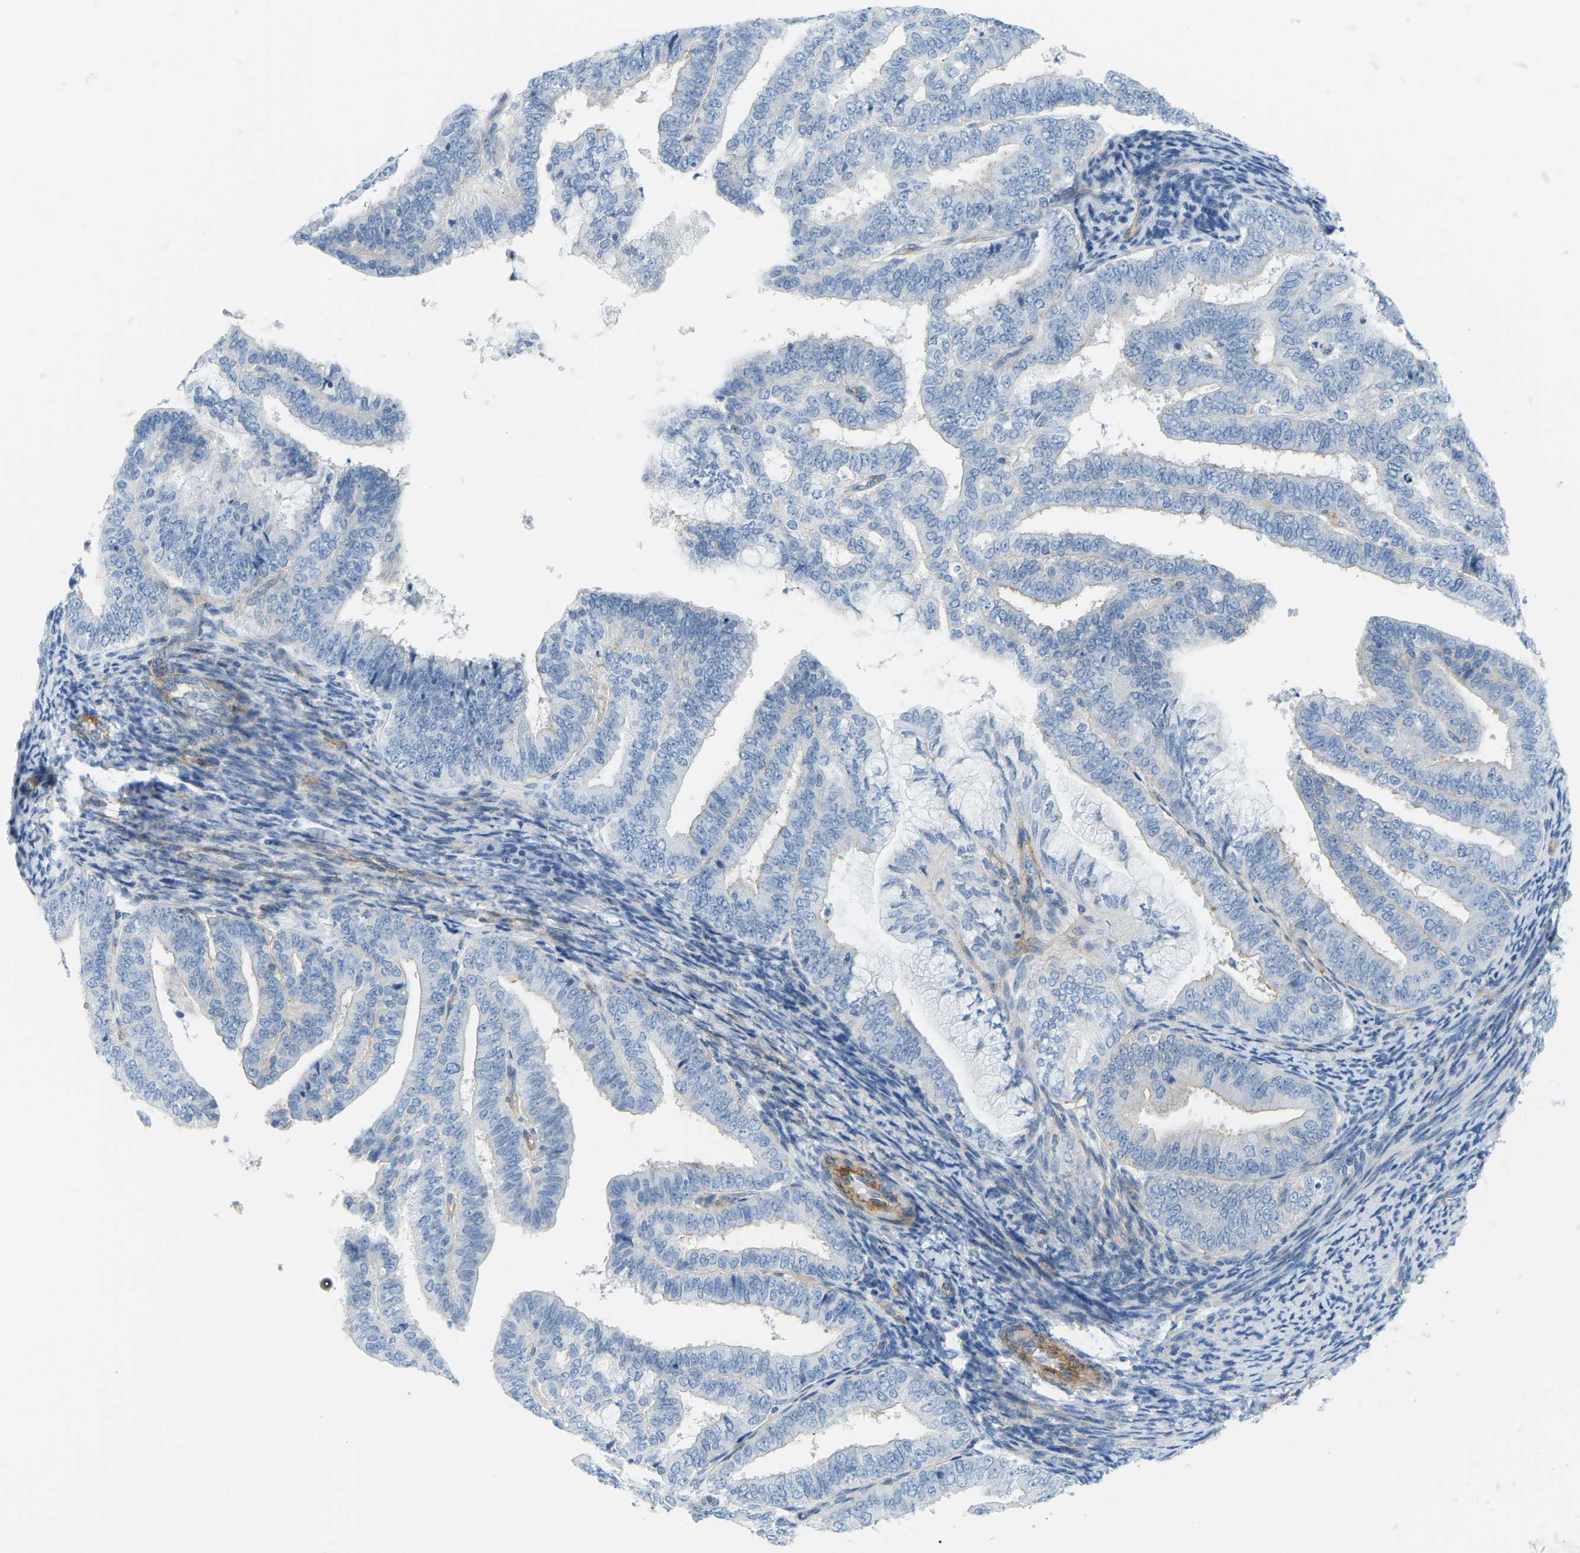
{"staining": {"intensity": "negative", "quantity": "none", "location": "none"}, "tissue": "endometrial cancer", "cell_type": "Tumor cells", "image_type": "cancer", "snomed": [{"axis": "morphology", "description": "Adenocarcinoma, NOS"}, {"axis": "topography", "description": "Endometrium"}], "caption": "IHC photomicrograph of neoplastic tissue: endometrial cancer stained with DAB (3,3'-diaminobenzidine) demonstrates no significant protein expression in tumor cells. The staining is performed using DAB brown chromogen with nuclei counter-stained in using hematoxylin.", "gene": "MYL3", "patient": {"sex": "female", "age": 63}}